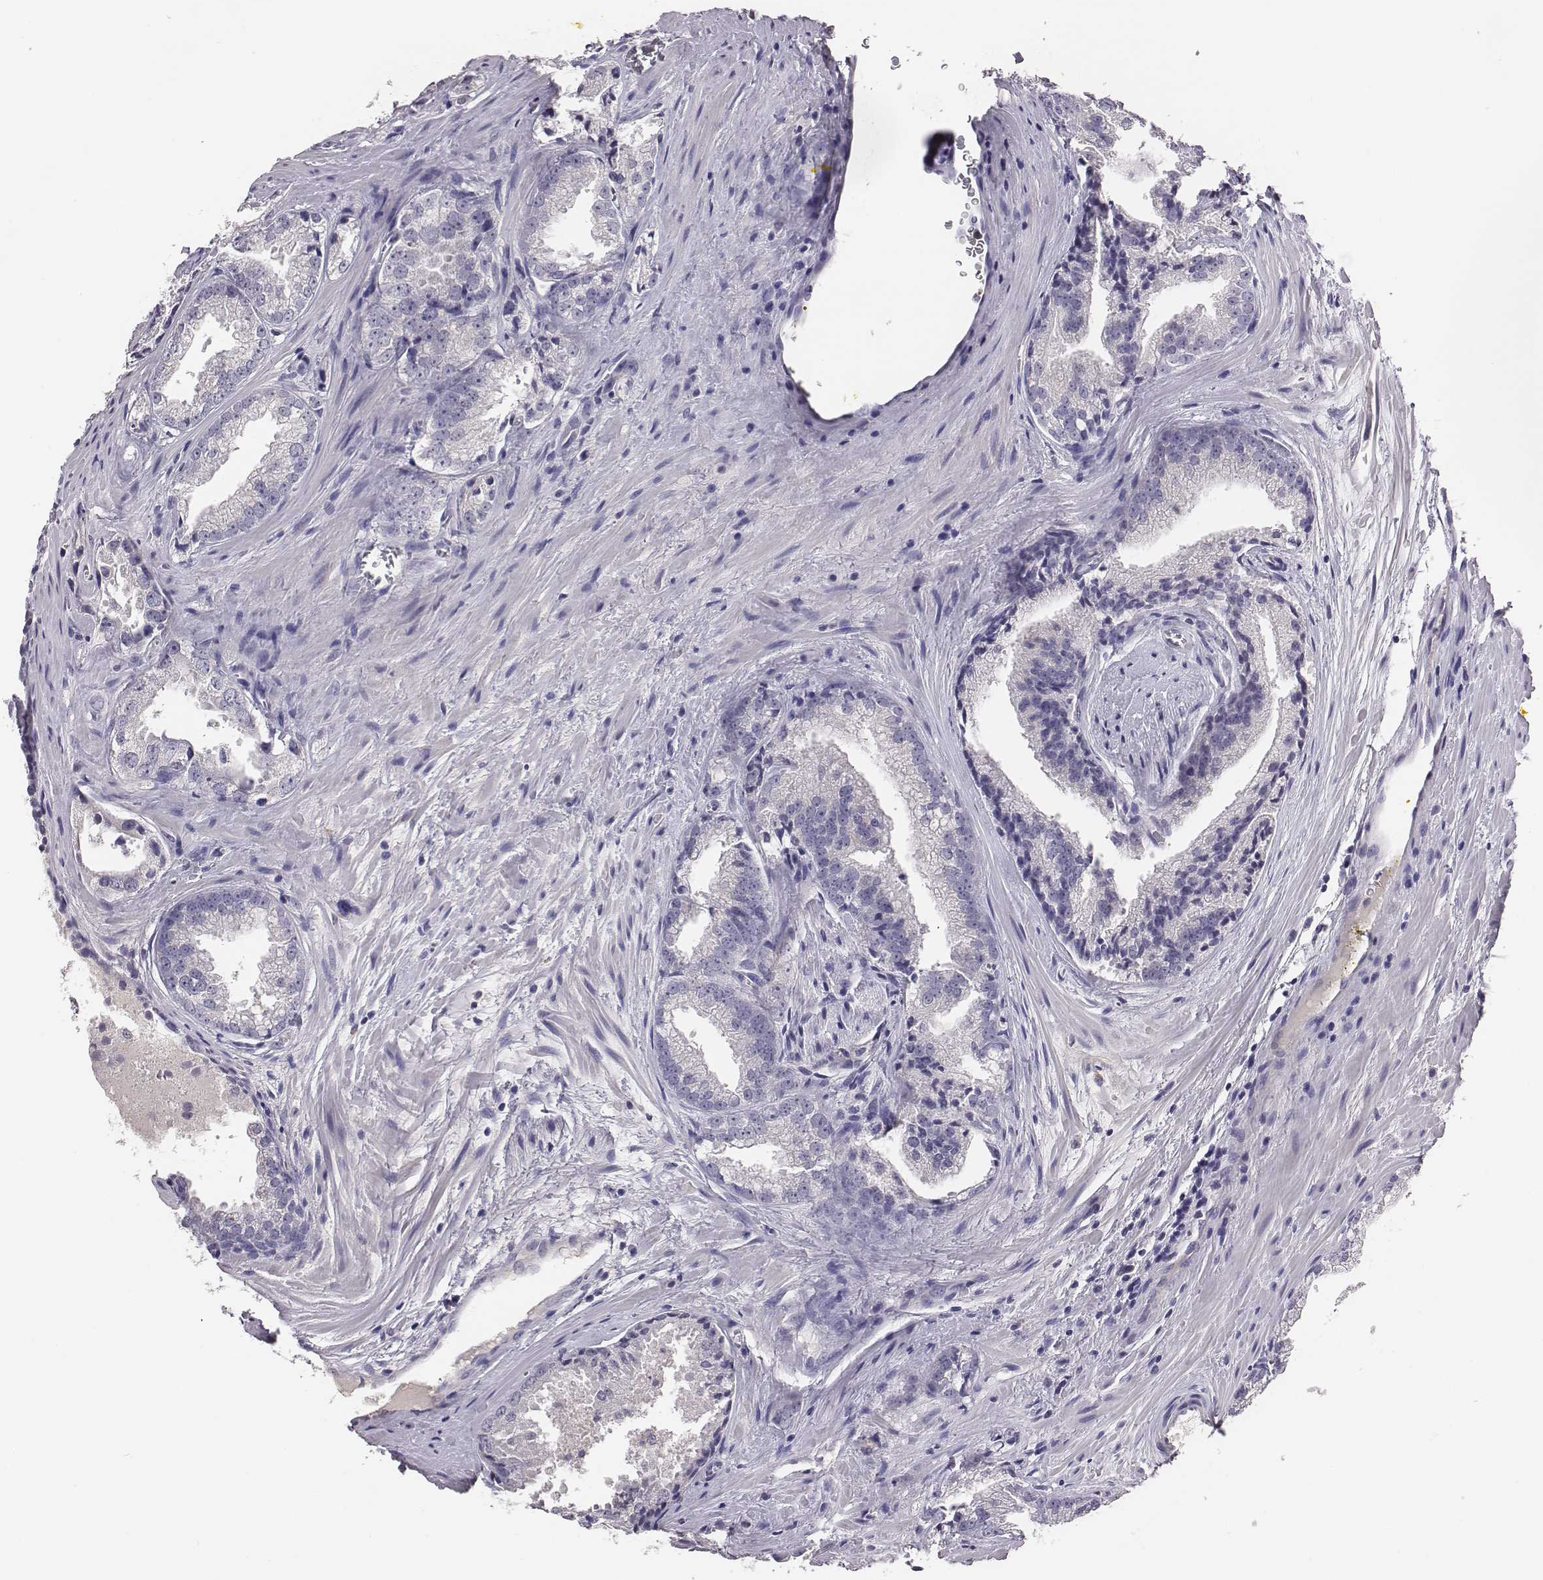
{"staining": {"intensity": "negative", "quantity": "none", "location": "none"}, "tissue": "prostate cancer", "cell_type": "Tumor cells", "image_type": "cancer", "snomed": [{"axis": "morphology", "description": "Adenocarcinoma, NOS"}, {"axis": "morphology", "description": "Adenocarcinoma, High grade"}, {"axis": "topography", "description": "Prostate"}], "caption": "Immunohistochemical staining of prostate cancer shows no significant expression in tumor cells.", "gene": "EN1", "patient": {"sex": "male", "age": 70}}